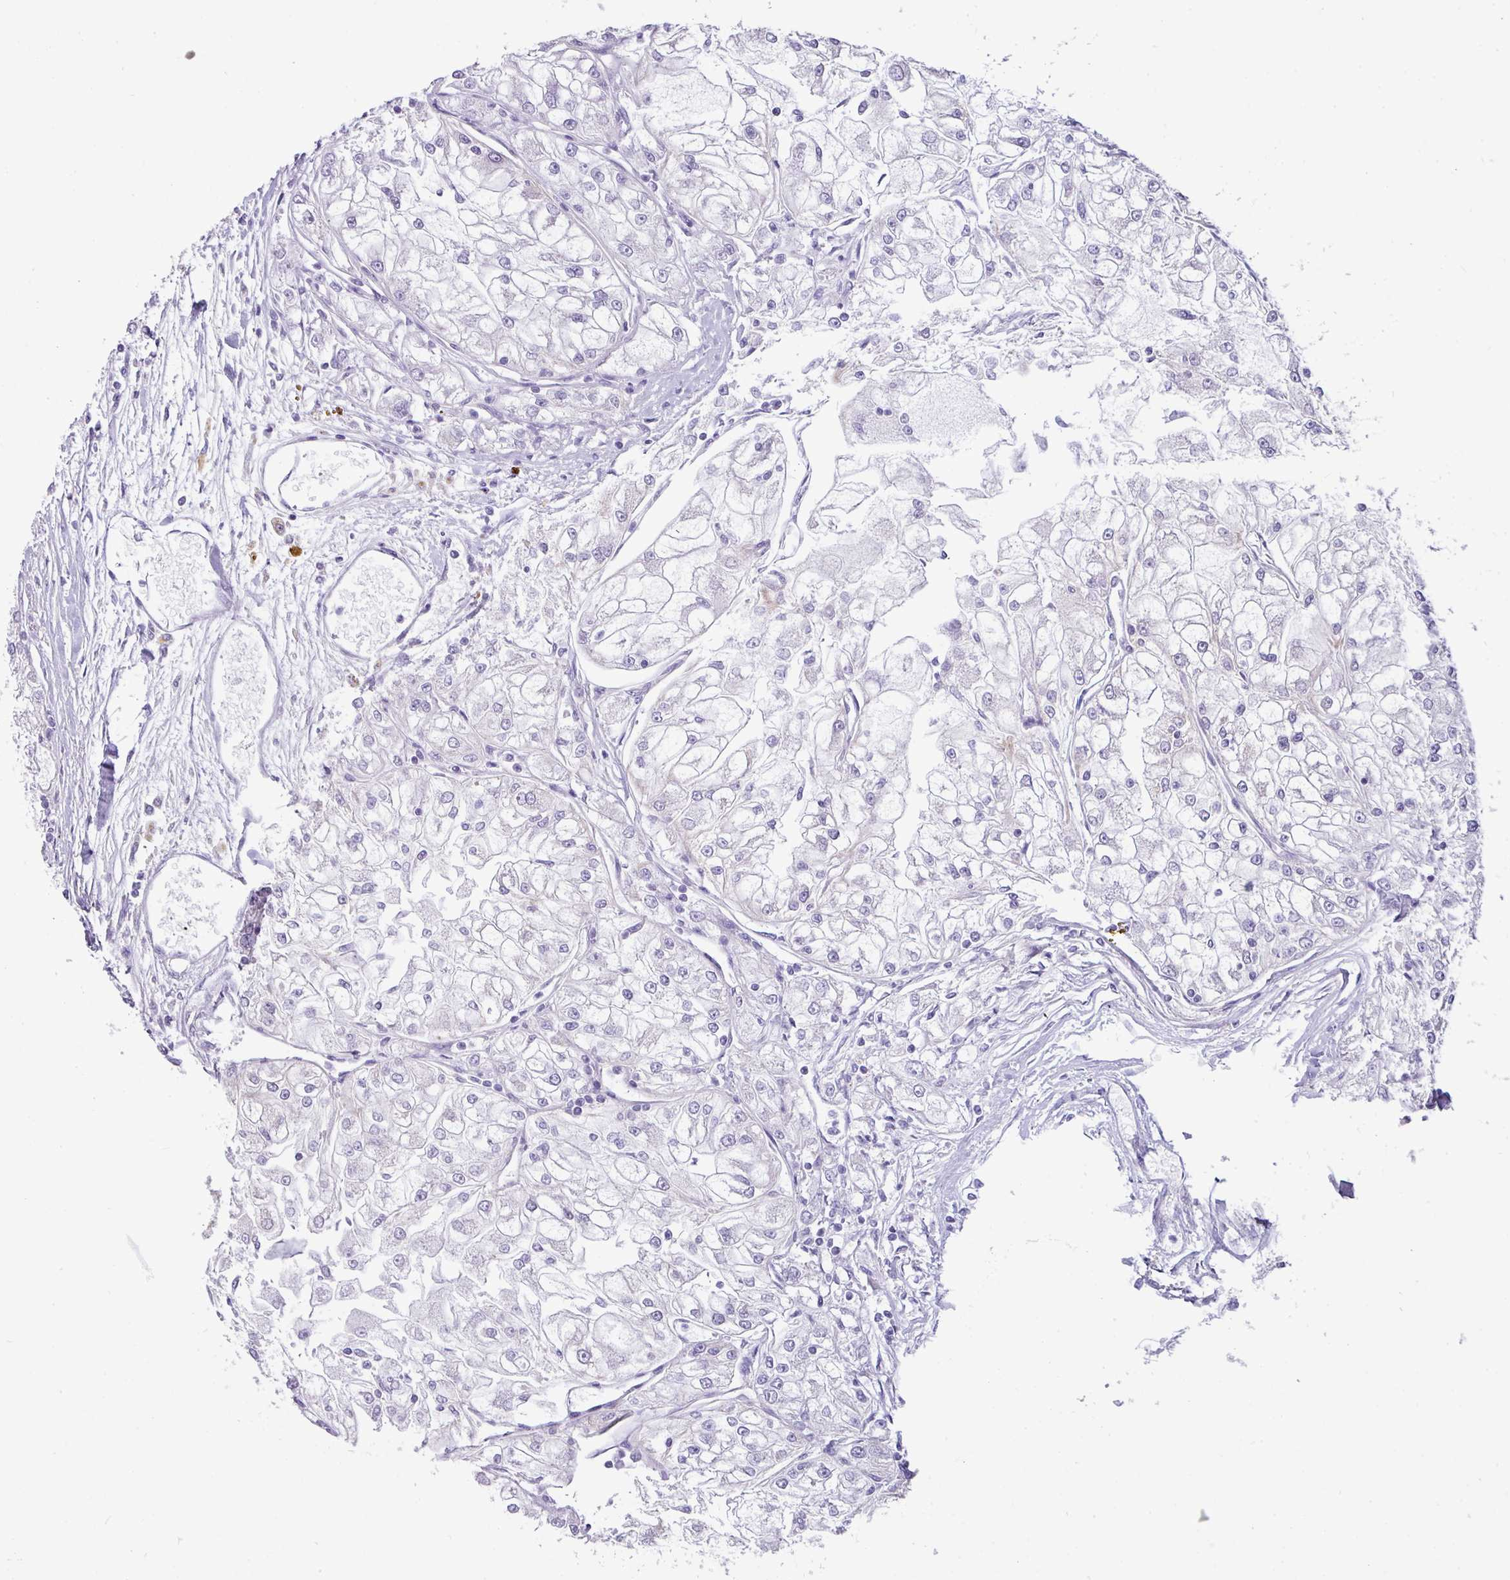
{"staining": {"intensity": "negative", "quantity": "none", "location": "none"}, "tissue": "renal cancer", "cell_type": "Tumor cells", "image_type": "cancer", "snomed": [{"axis": "morphology", "description": "Adenocarcinoma, NOS"}, {"axis": "topography", "description": "Kidney"}], "caption": "The histopathology image exhibits no significant expression in tumor cells of renal cancer. (DAB immunohistochemistry visualized using brightfield microscopy, high magnification).", "gene": "NCCRP1", "patient": {"sex": "female", "age": 72}}